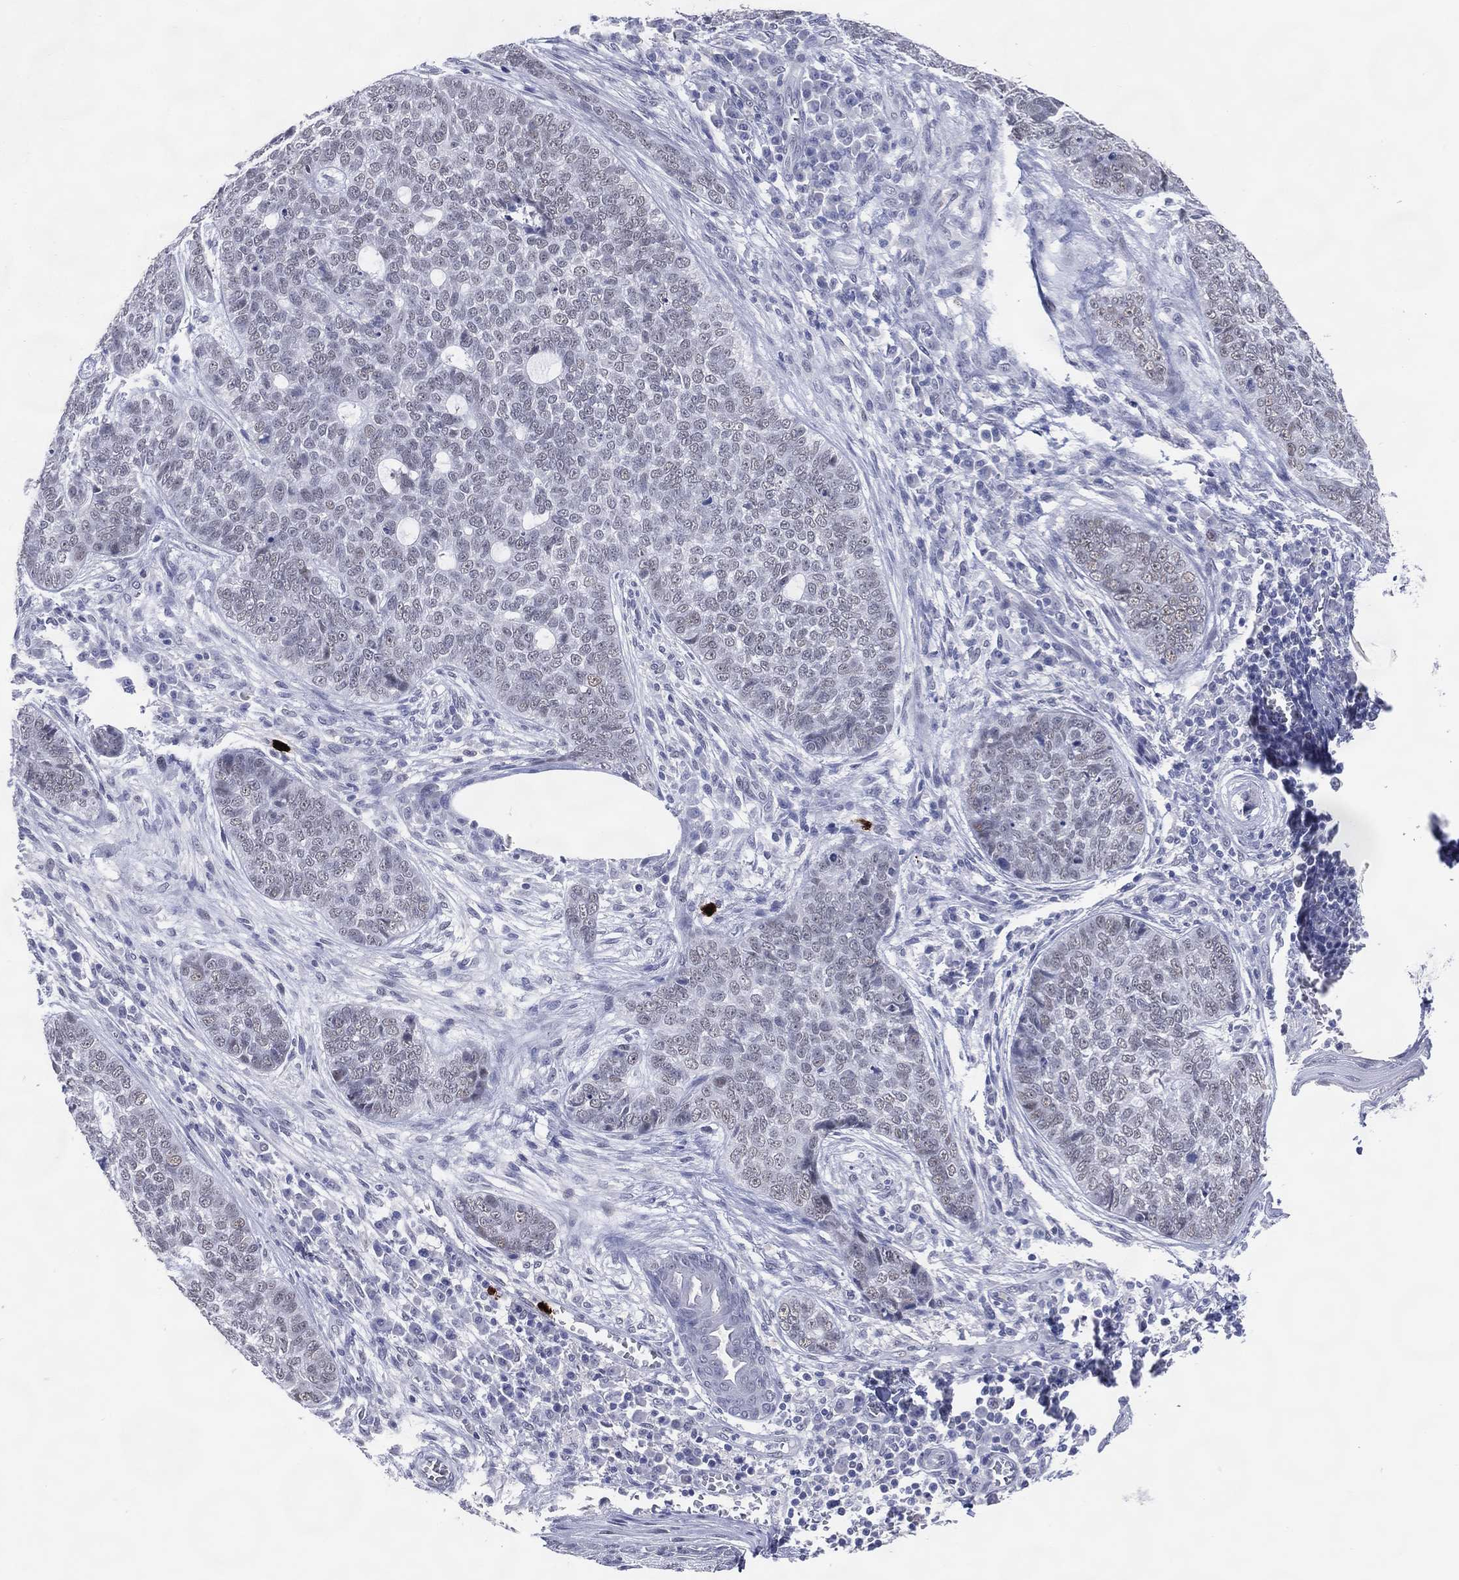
{"staining": {"intensity": "negative", "quantity": "none", "location": "none"}, "tissue": "skin cancer", "cell_type": "Tumor cells", "image_type": "cancer", "snomed": [{"axis": "morphology", "description": "Basal cell carcinoma"}, {"axis": "topography", "description": "Skin"}], "caption": "The micrograph demonstrates no staining of tumor cells in skin cancer (basal cell carcinoma).", "gene": "CFAP58", "patient": {"sex": "female", "age": 69}}